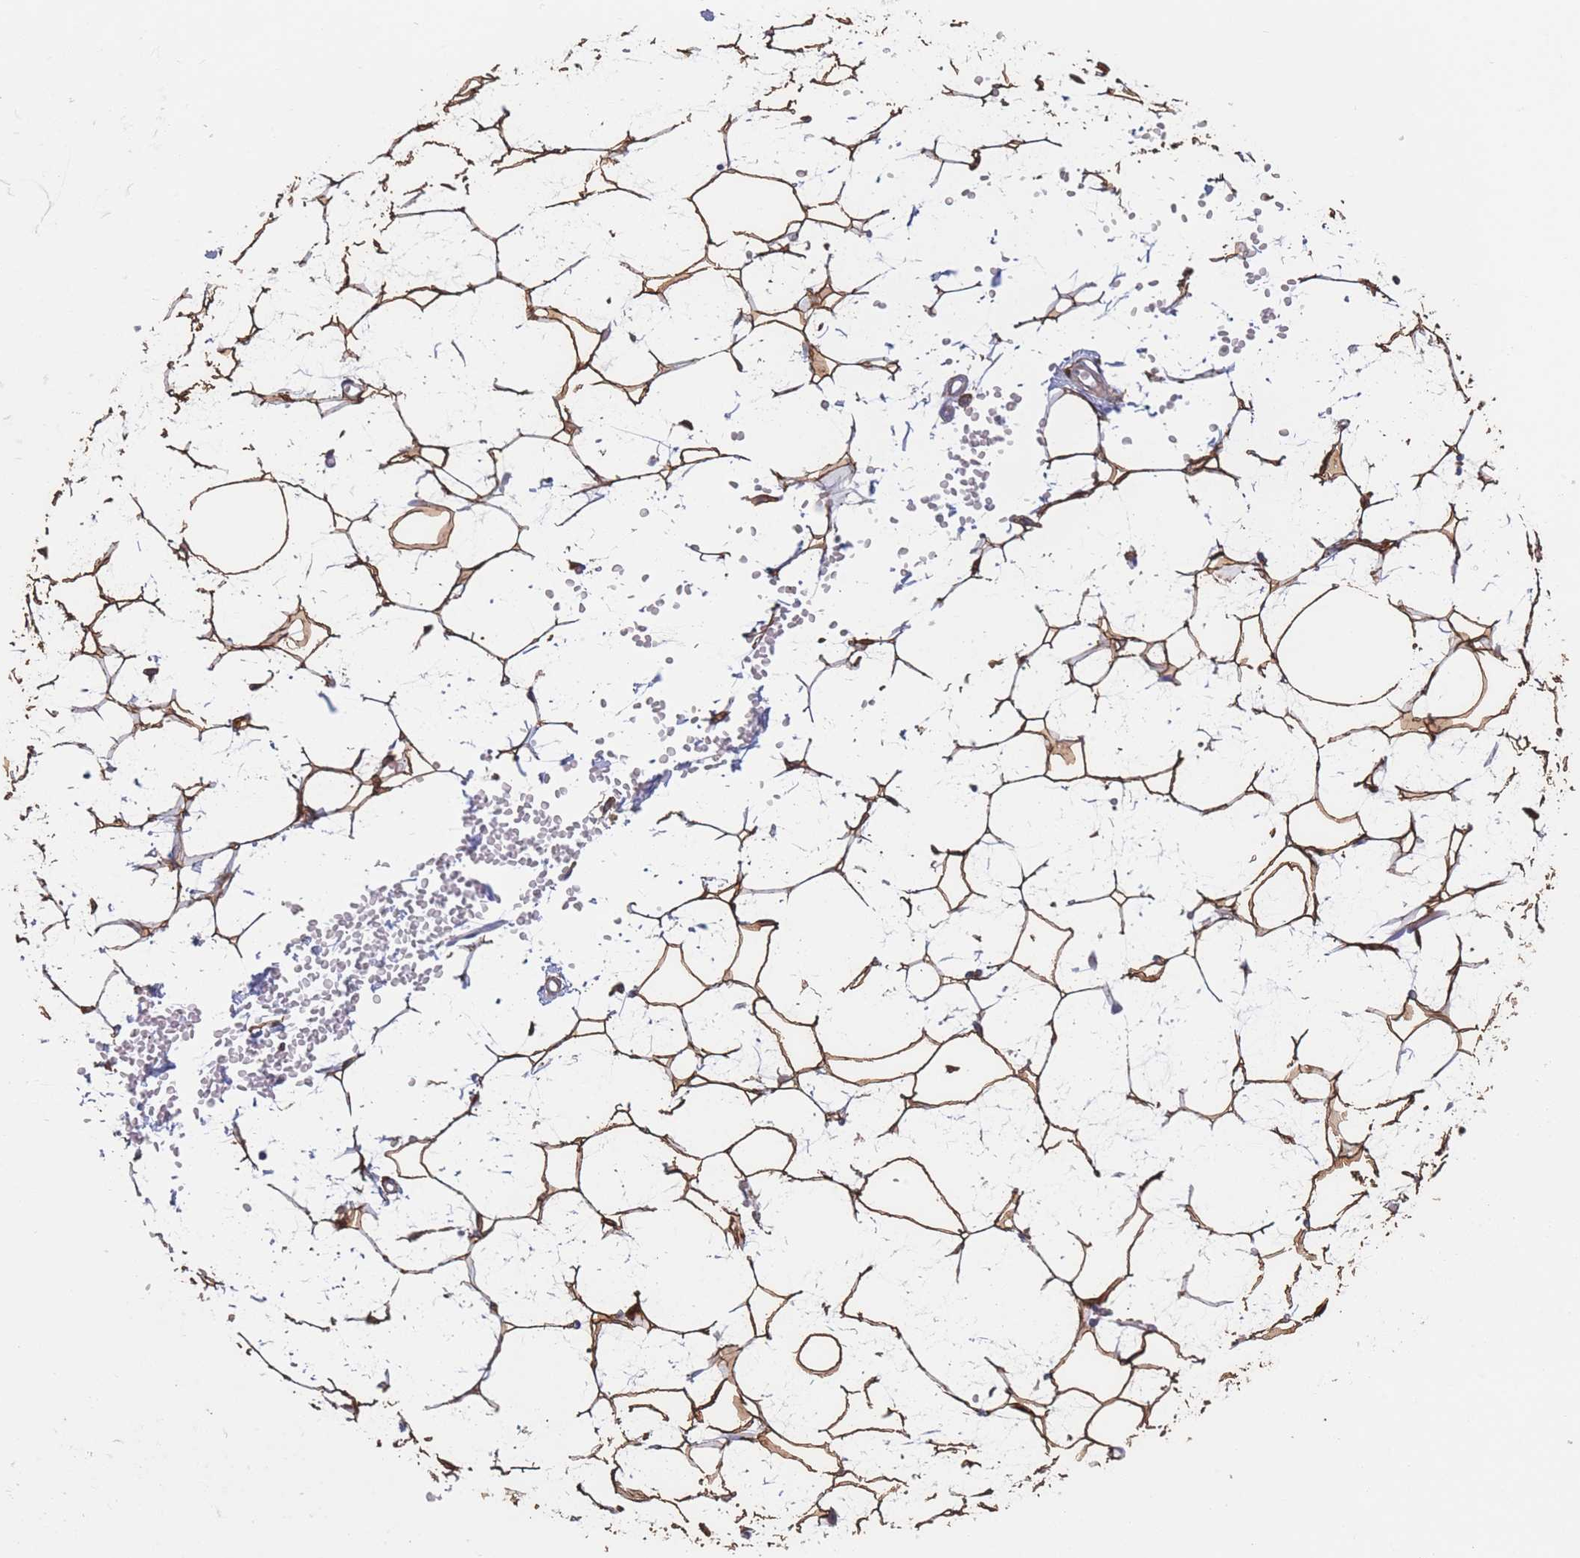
{"staining": {"intensity": "moderate", "quantity": ">75%", "location": "cytoplasmic/membranous"}, "tissue": "adipose tissue", "cell_type": "Adipocytes", "image_type": "normal", "snomed": [{"axis": "morphology", "description": "Normal tissue, NOS"}, {"axis": "topography", "description": "Breast"}], "caption": "Moderate cytoplasmic/membranous protein staining is seen in approximately >75% of adipocytes in adipose tissue. The protein of interest is shown in brown color, while the nuclei are stained blue.", "gene": "ADH1A", "patient": {"sex": "female", "age": 23}}